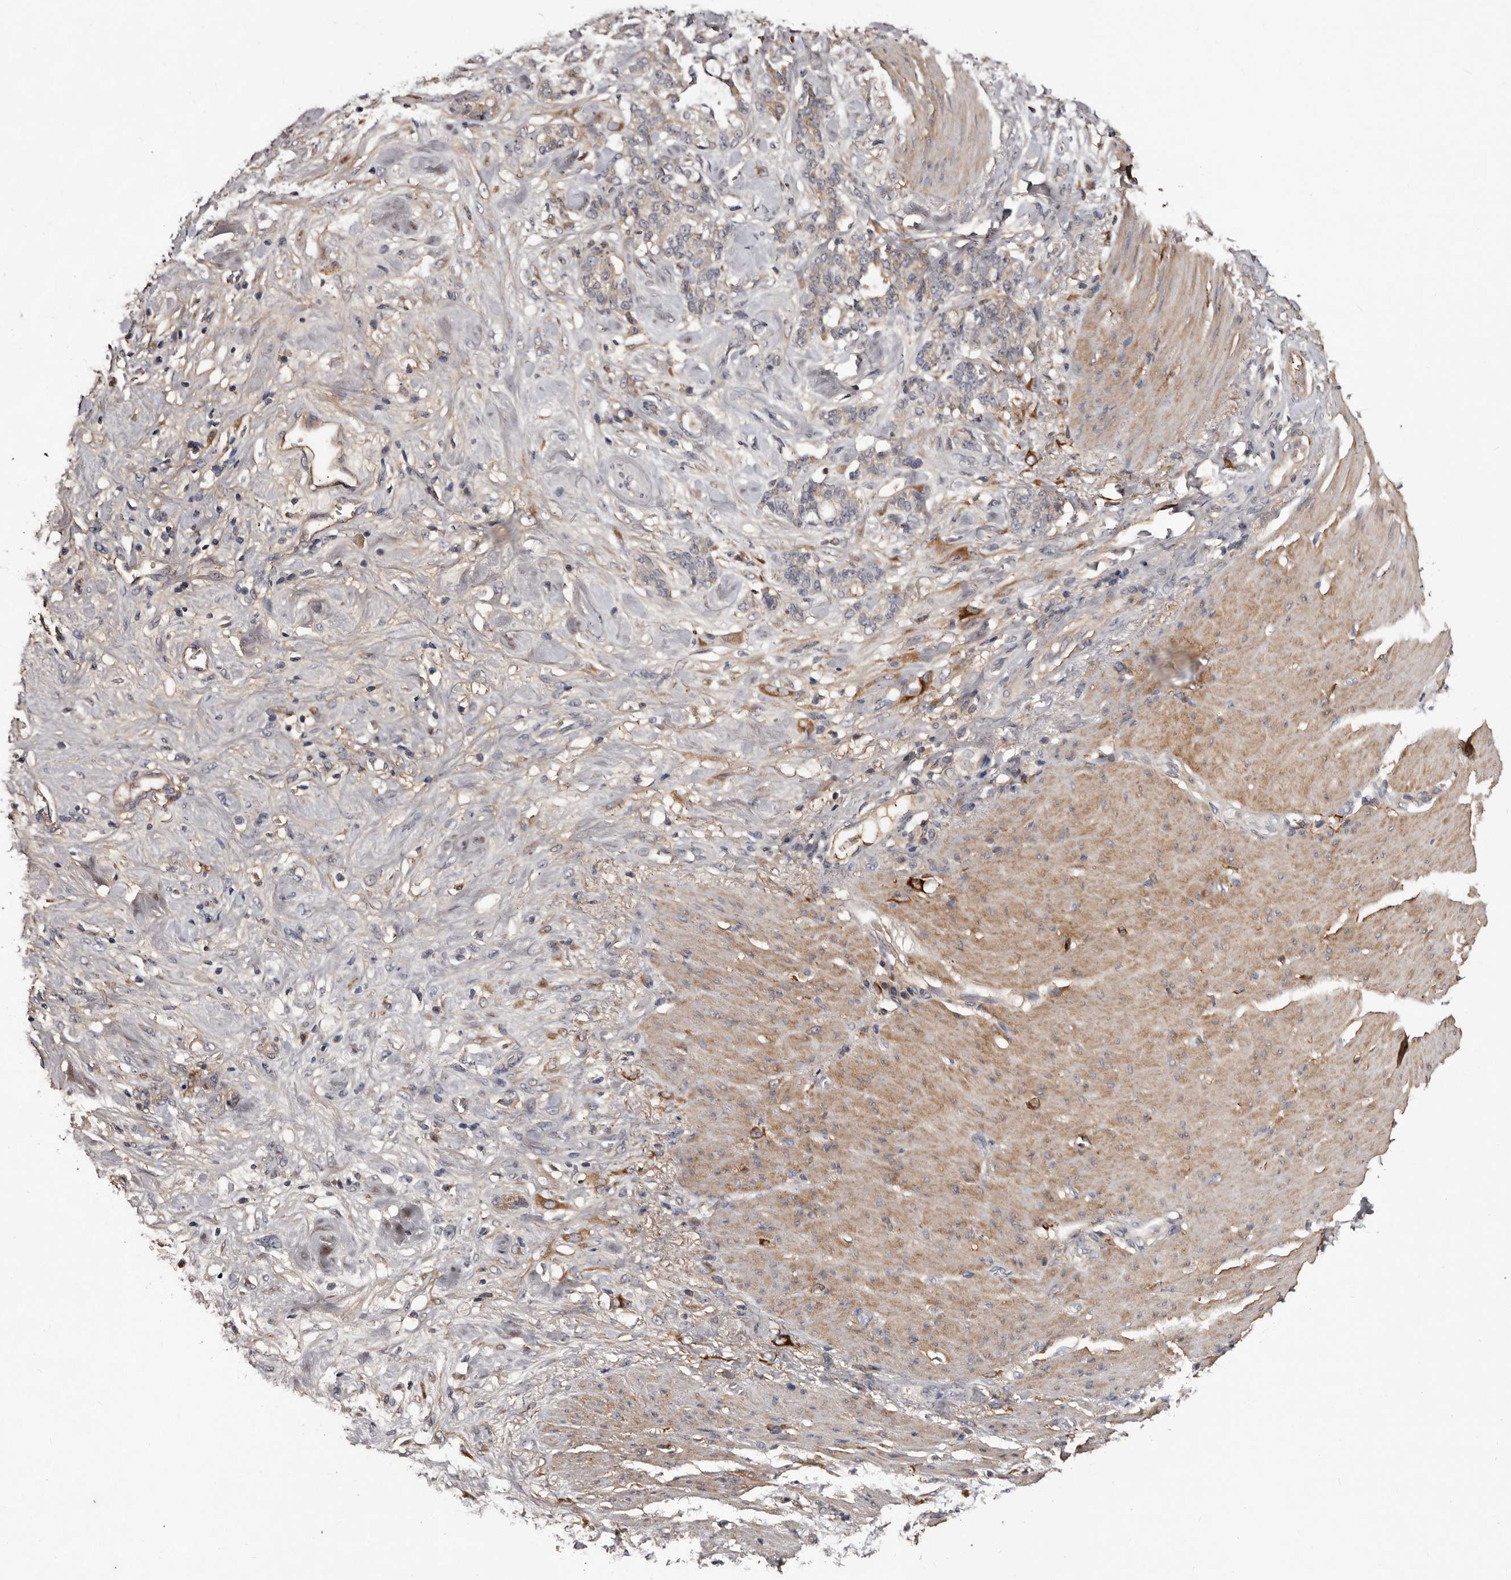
{"staining": {"intensity": "weak", "quantity": "<25%", "location": "cytoplasmic/membranous"}, "tissue": "stomach cancer", "cell_type": "Tumor cells", "image_type": "cancer", "snomed": [{"axis": "morphology", "description": "Adenocarcinoma, NOS"}, {"axis": "topography", "description": "Stomach, lower"}], "caption": "Stomach cancer was stained to show a protein in brown. There is no significant staining in tumor cells.", "gene": "CYP1B1", "patient": {"sex": "male", "age": 88}}